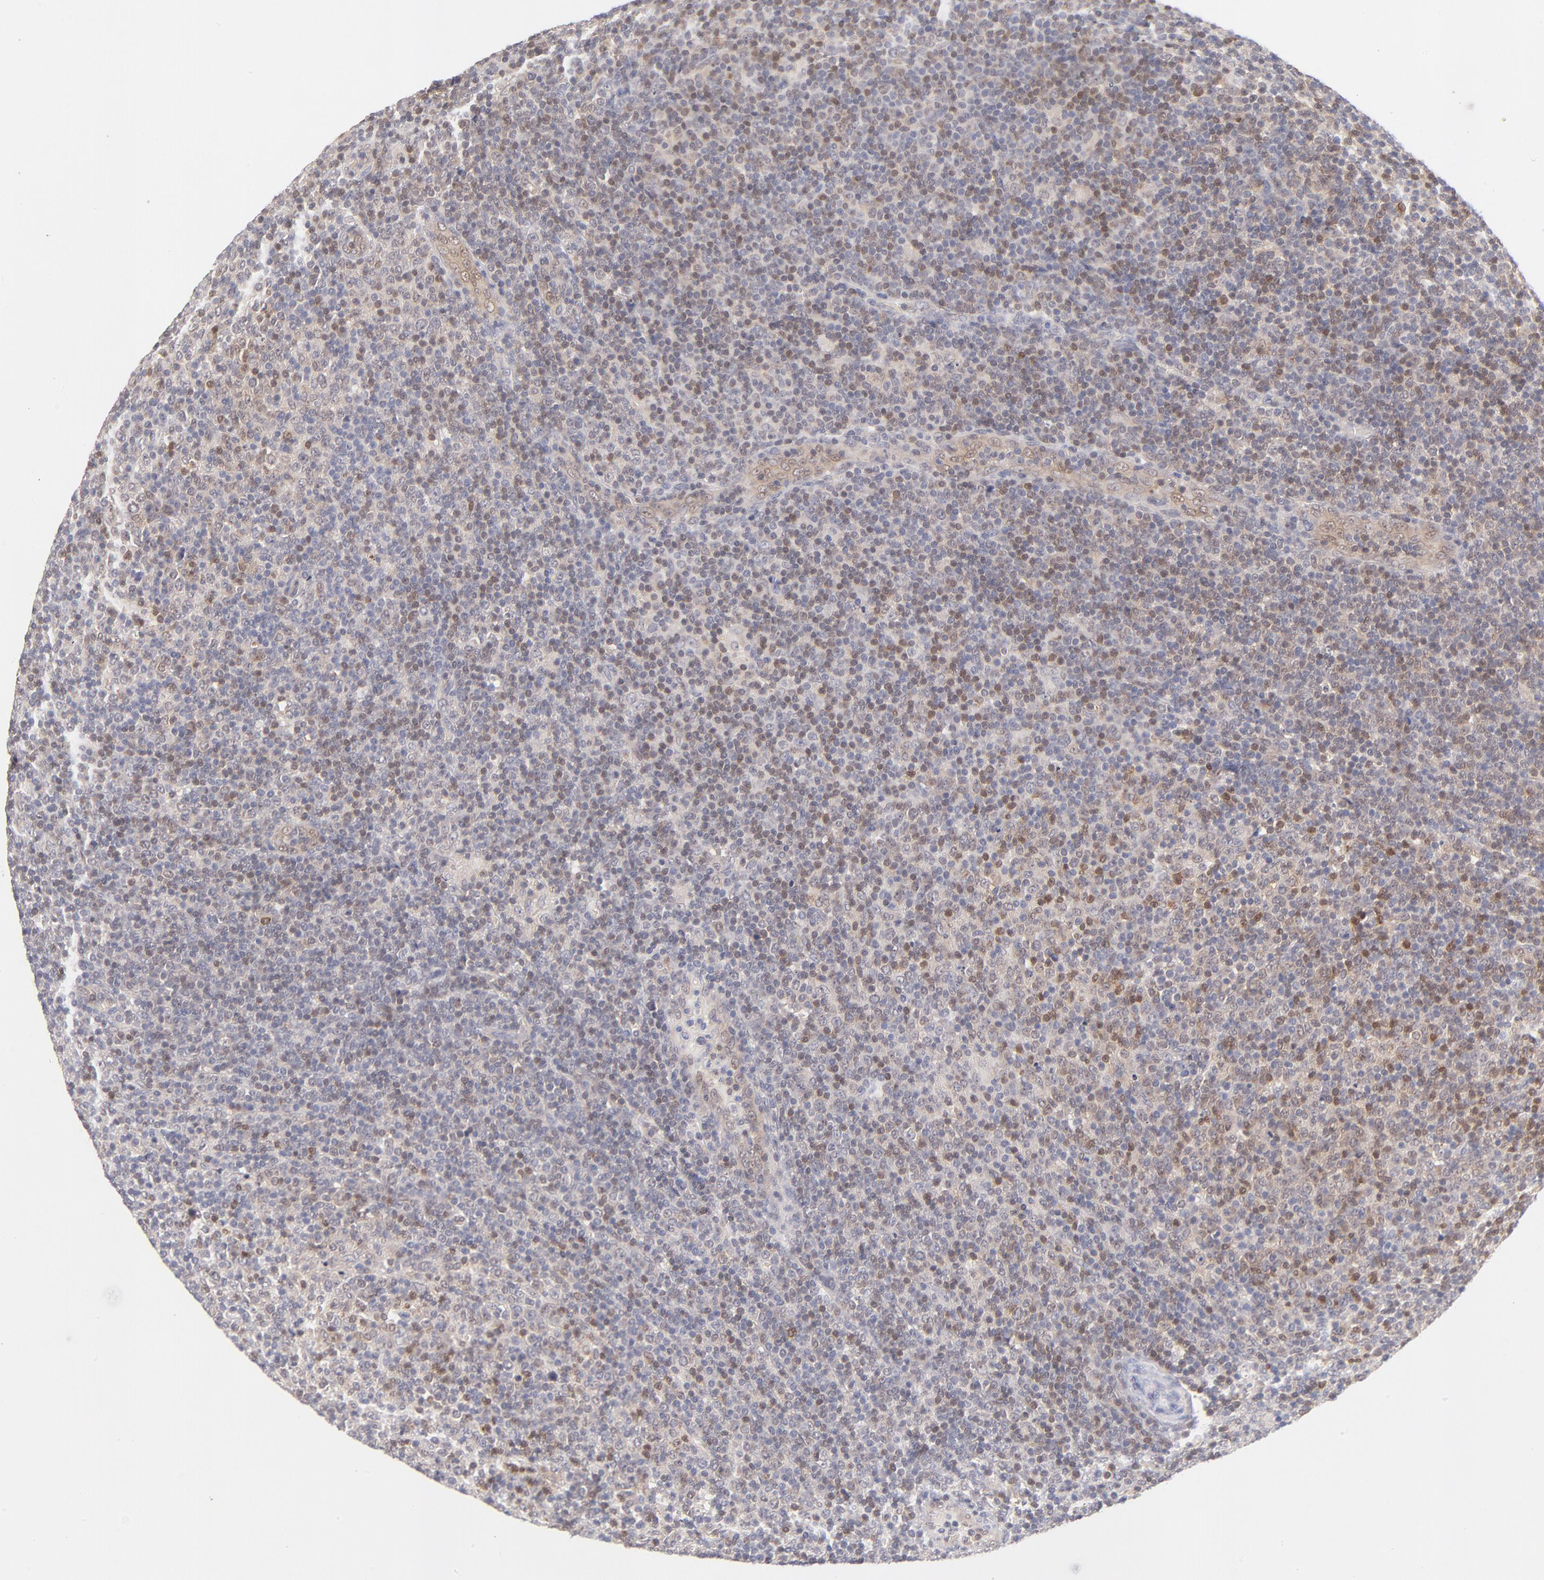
{"staining": {"intensity": "weak", "quantity": ">75%", "location": "cytoplasmic/membranous,nuclear"}, "tissue": "lymphoma", "cell_type": "Tumor cells", "image_type": "cancer", "snomed": [{"axis": "morphology", "description": "Malignant lymphoma, non-Hodgkin's type, Low grade"}, {"axis": "topography", "description": "Lymph node"}], "caption": "IHC of low-grade malignant lymphoma, non-Hodgkin's type shows low levels of weak cytoplasmic/membranous and nuclear positivity in approximately >75% of tumor cells. (Brightfield microscopy of DAB IHC at high magnification).", "gene": "CASP6", "patient": {"sex": "male", "age": 70}}